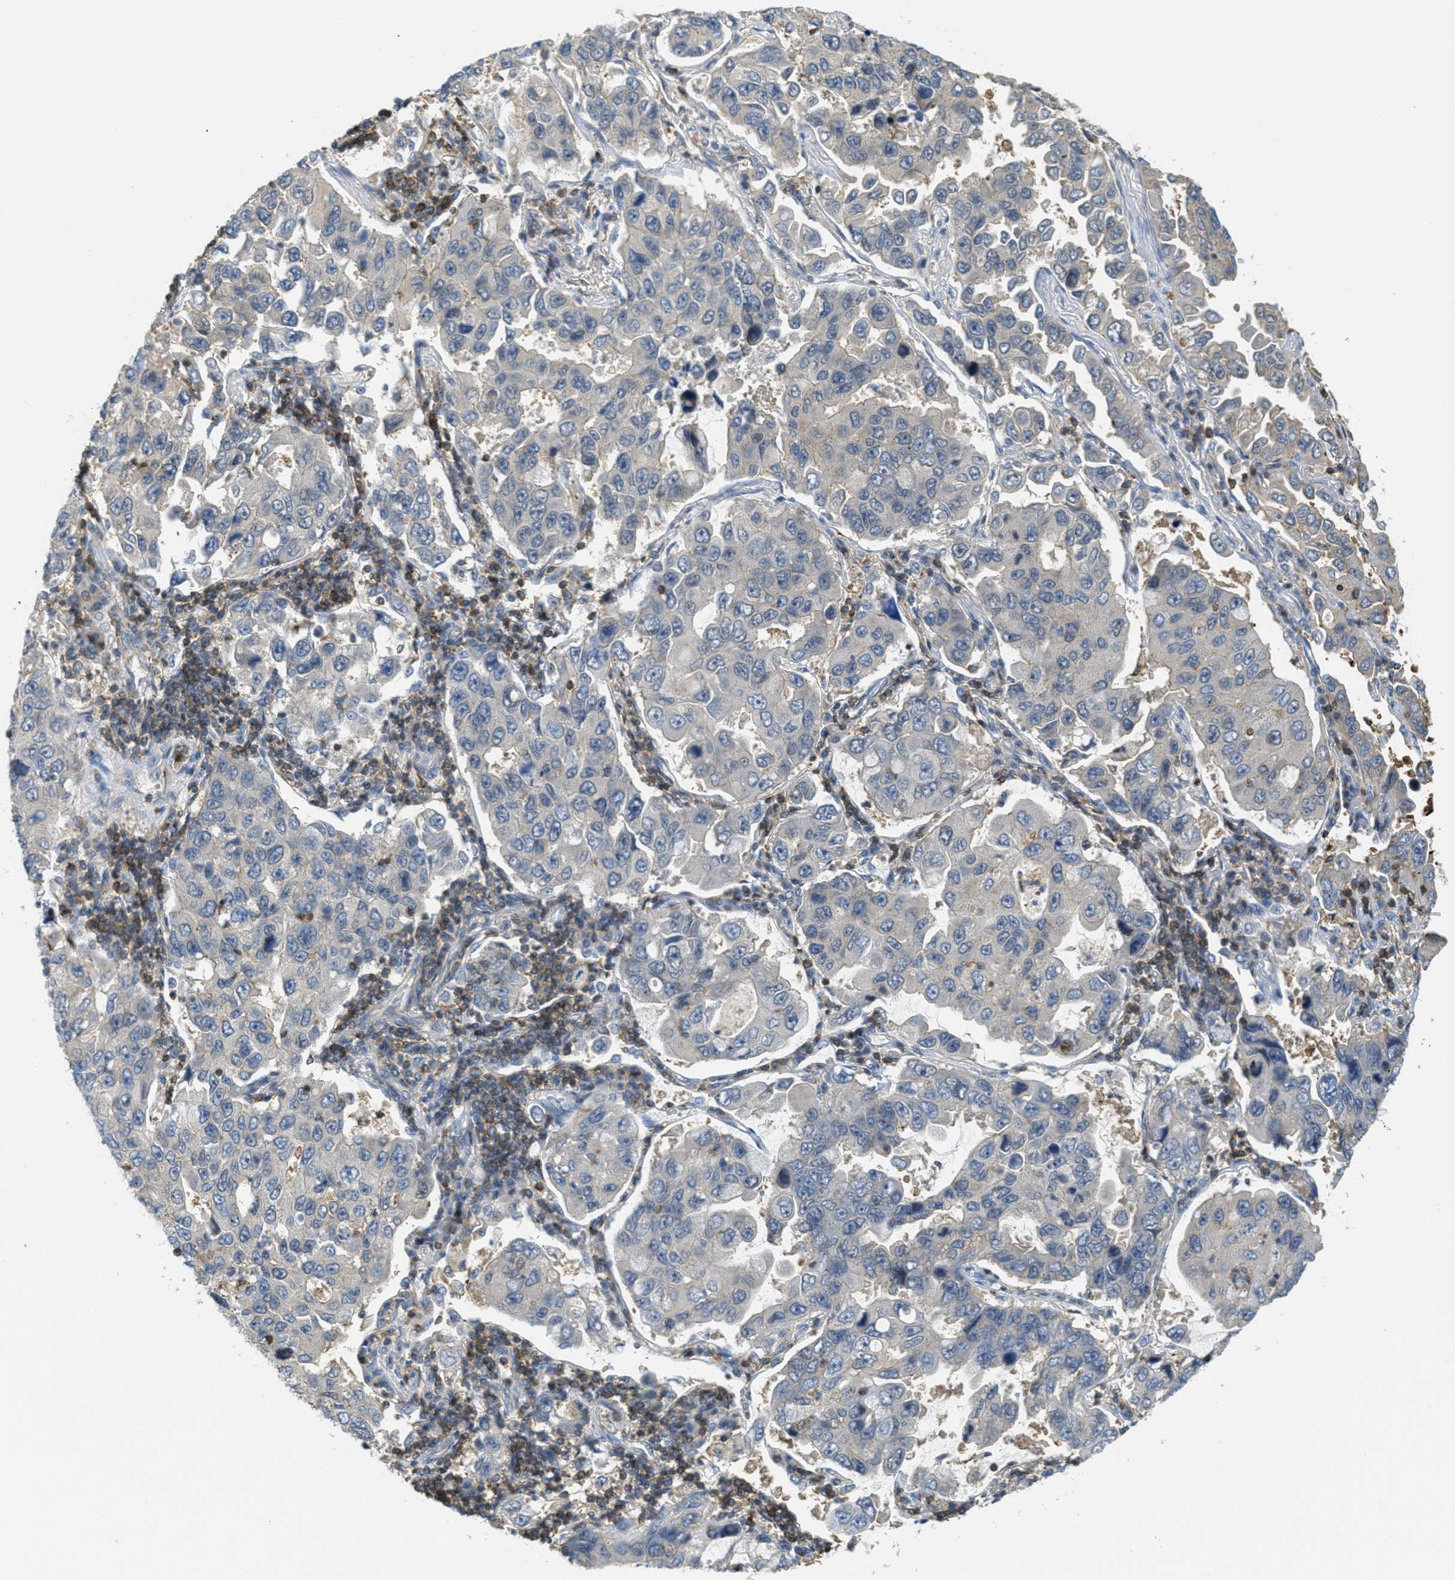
{"staining": {"intensity": "negative", "quantity": "none", "location": "none"}, "tissue": "lung cancer", "cell_type": "Tumor cells", "image_type": "cancer", "snomed": [{"axis": "morphology", "description": "Adenocarcinoma, NOS"}, {"axis": "topography", "description": "Lung"}], "caption": "A histopathology image of lung adenocarcinoma stained for a protein reveals no brown staining in tumor cells.", "gene": "GRIK2", "patient": {"sex": "male", "age": 64}}